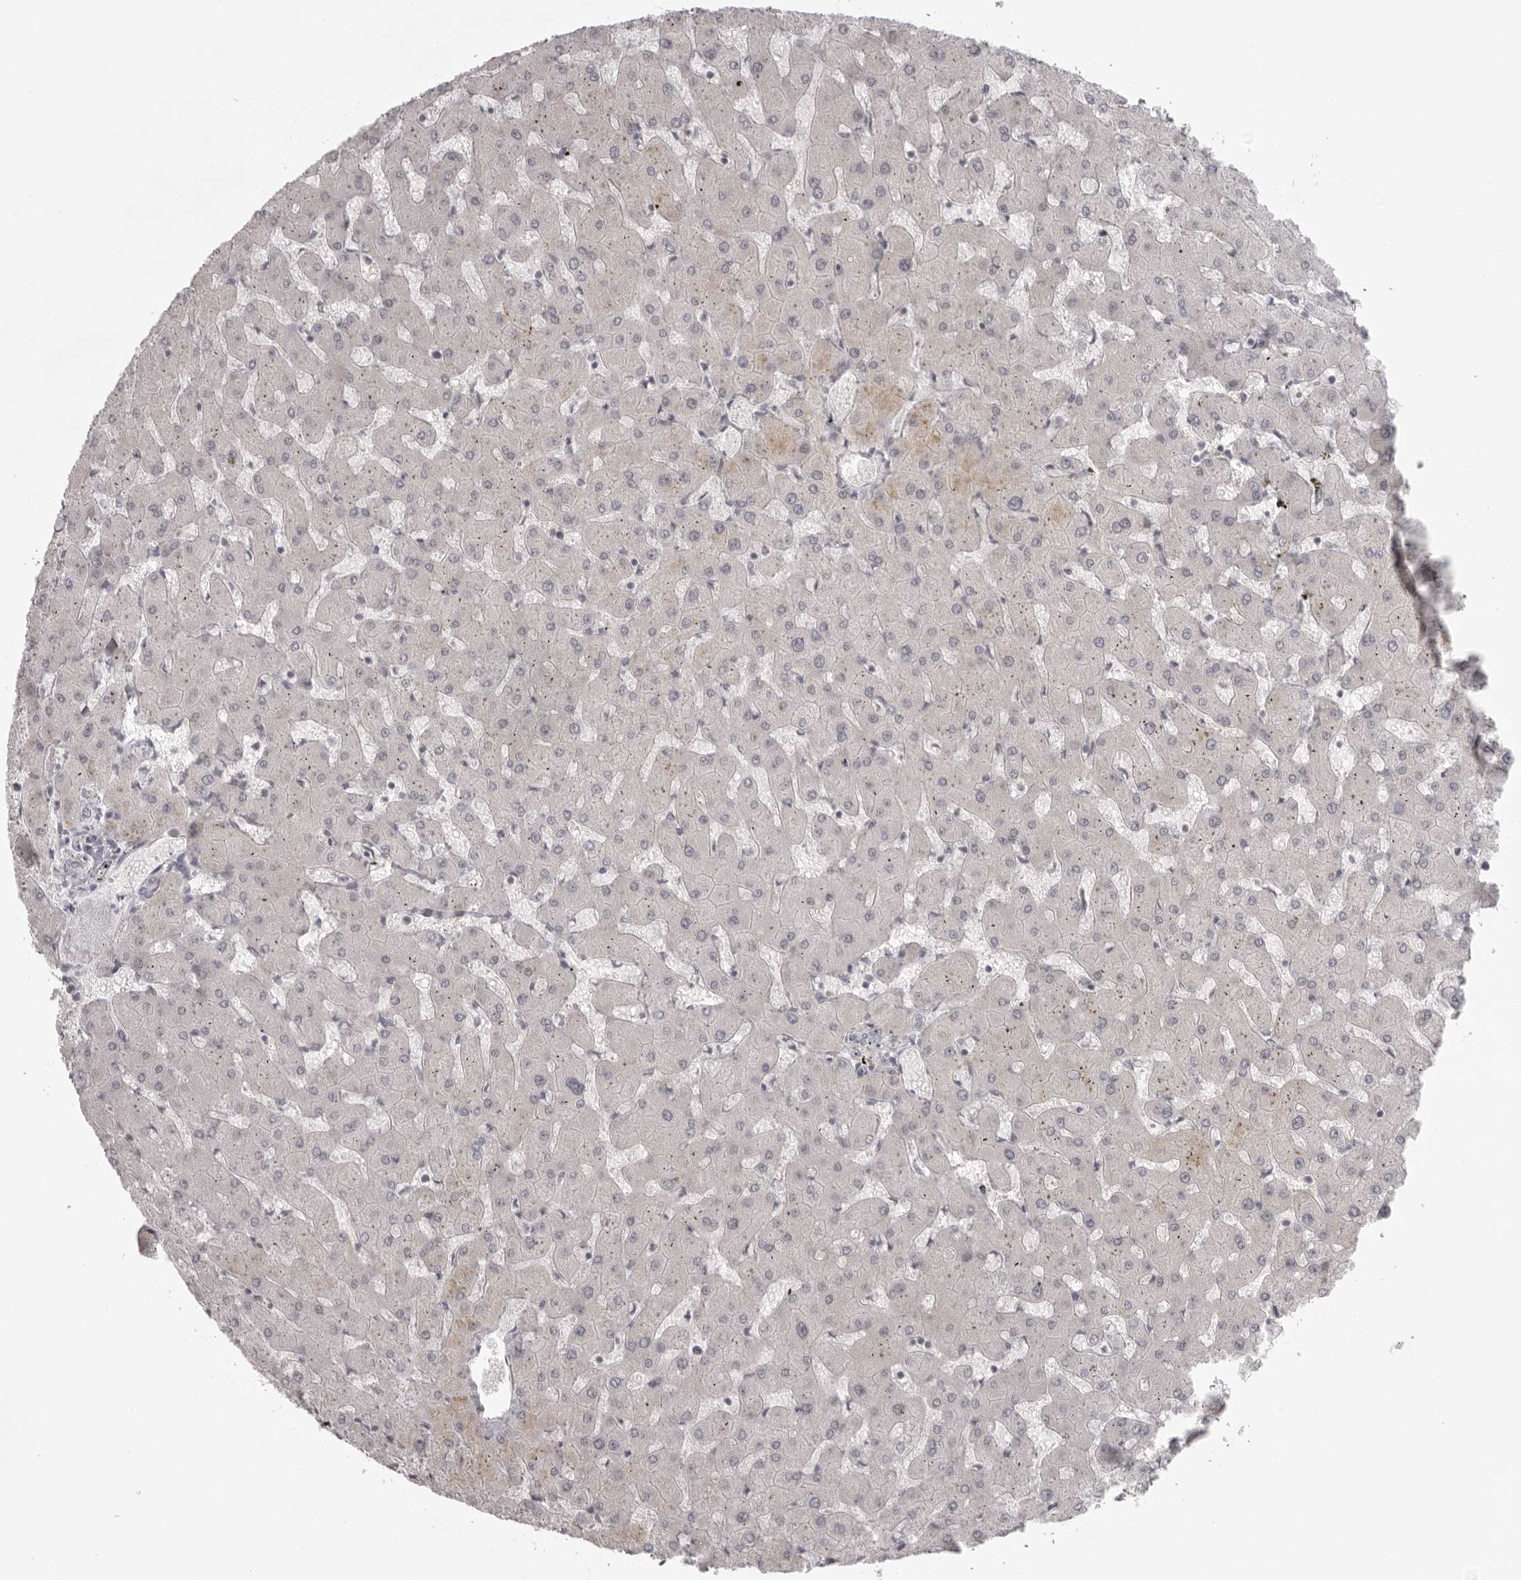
{"staining": {"intensity": "negative", "quantity": "none", "location": "none"}, "tissue": "liver", "cell_type": "Cholangiocytes", "image_type": "normal", "snomed": [{"axis": "morphology", "description": "Normal tissue, NOS"}, {"axis": "topography", "description": "Liver"}], "caption": "DAB (3,3'-diaminobenzidine) immunohistochemical staining of benign liver displays no significant positivity in cholangiocytes.", "gene": "NUDT18", "patient": {"sex": "female", "age": 63}}